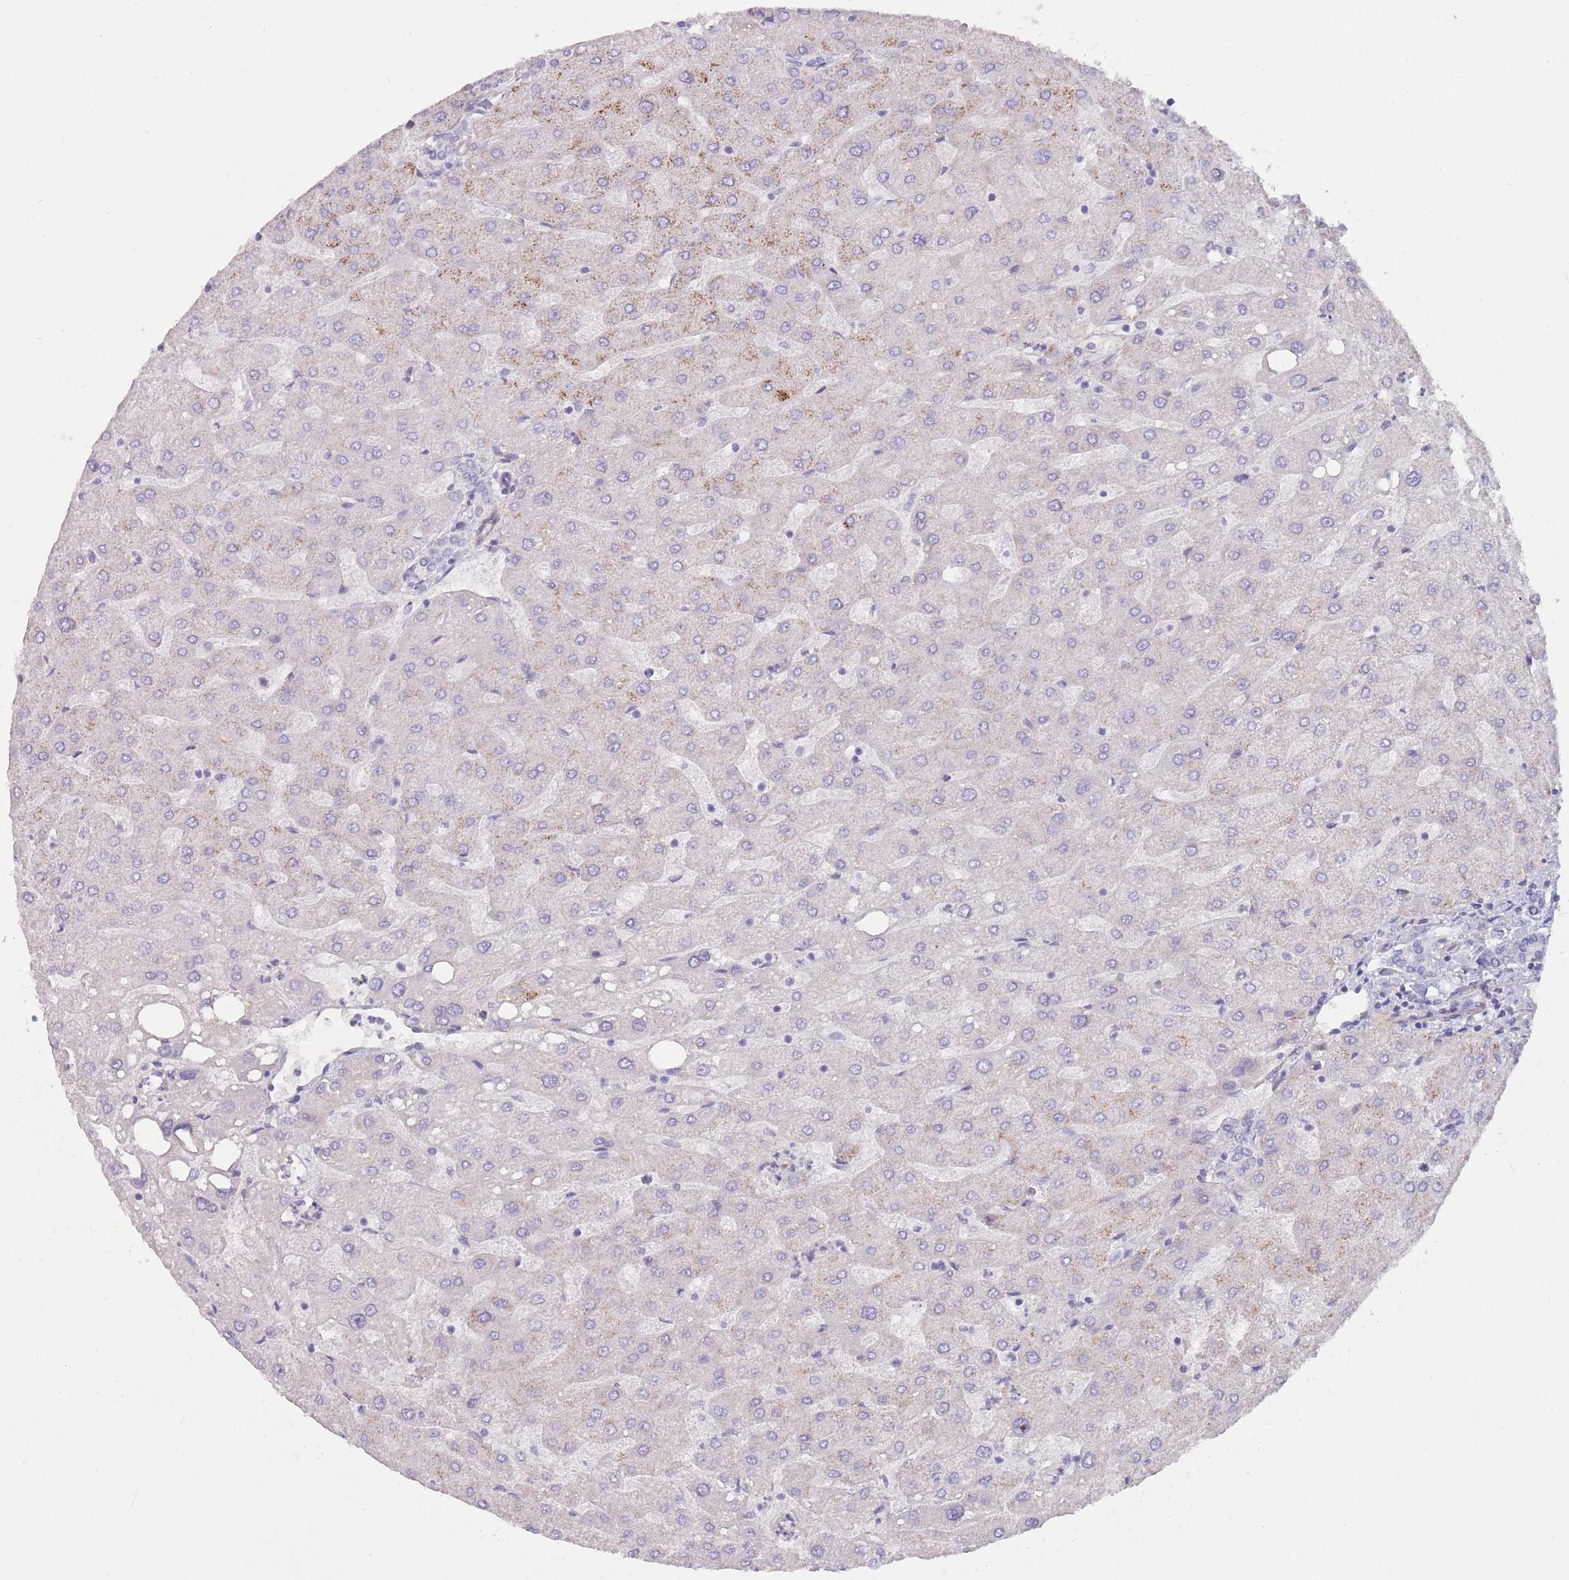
{"staining": {"intensity": "weak", "quantity": "<25%", "location": "nuclear"}, "tissue": "liver", "cell_type": "Cholangiocytes", "image_type": "normal", "snomed": [{"axis": "morphology", "description": "Normal tissue, NOS"}, {"axis": "topography", "description": "Liver"}], "caption": "Cholangiocytes are negative for protein expression in normal human liver. (IHC, brightfield microscopy, high magnification).", "gene": "PIMREG", "patient": {"sex": "male", "age": 67}}